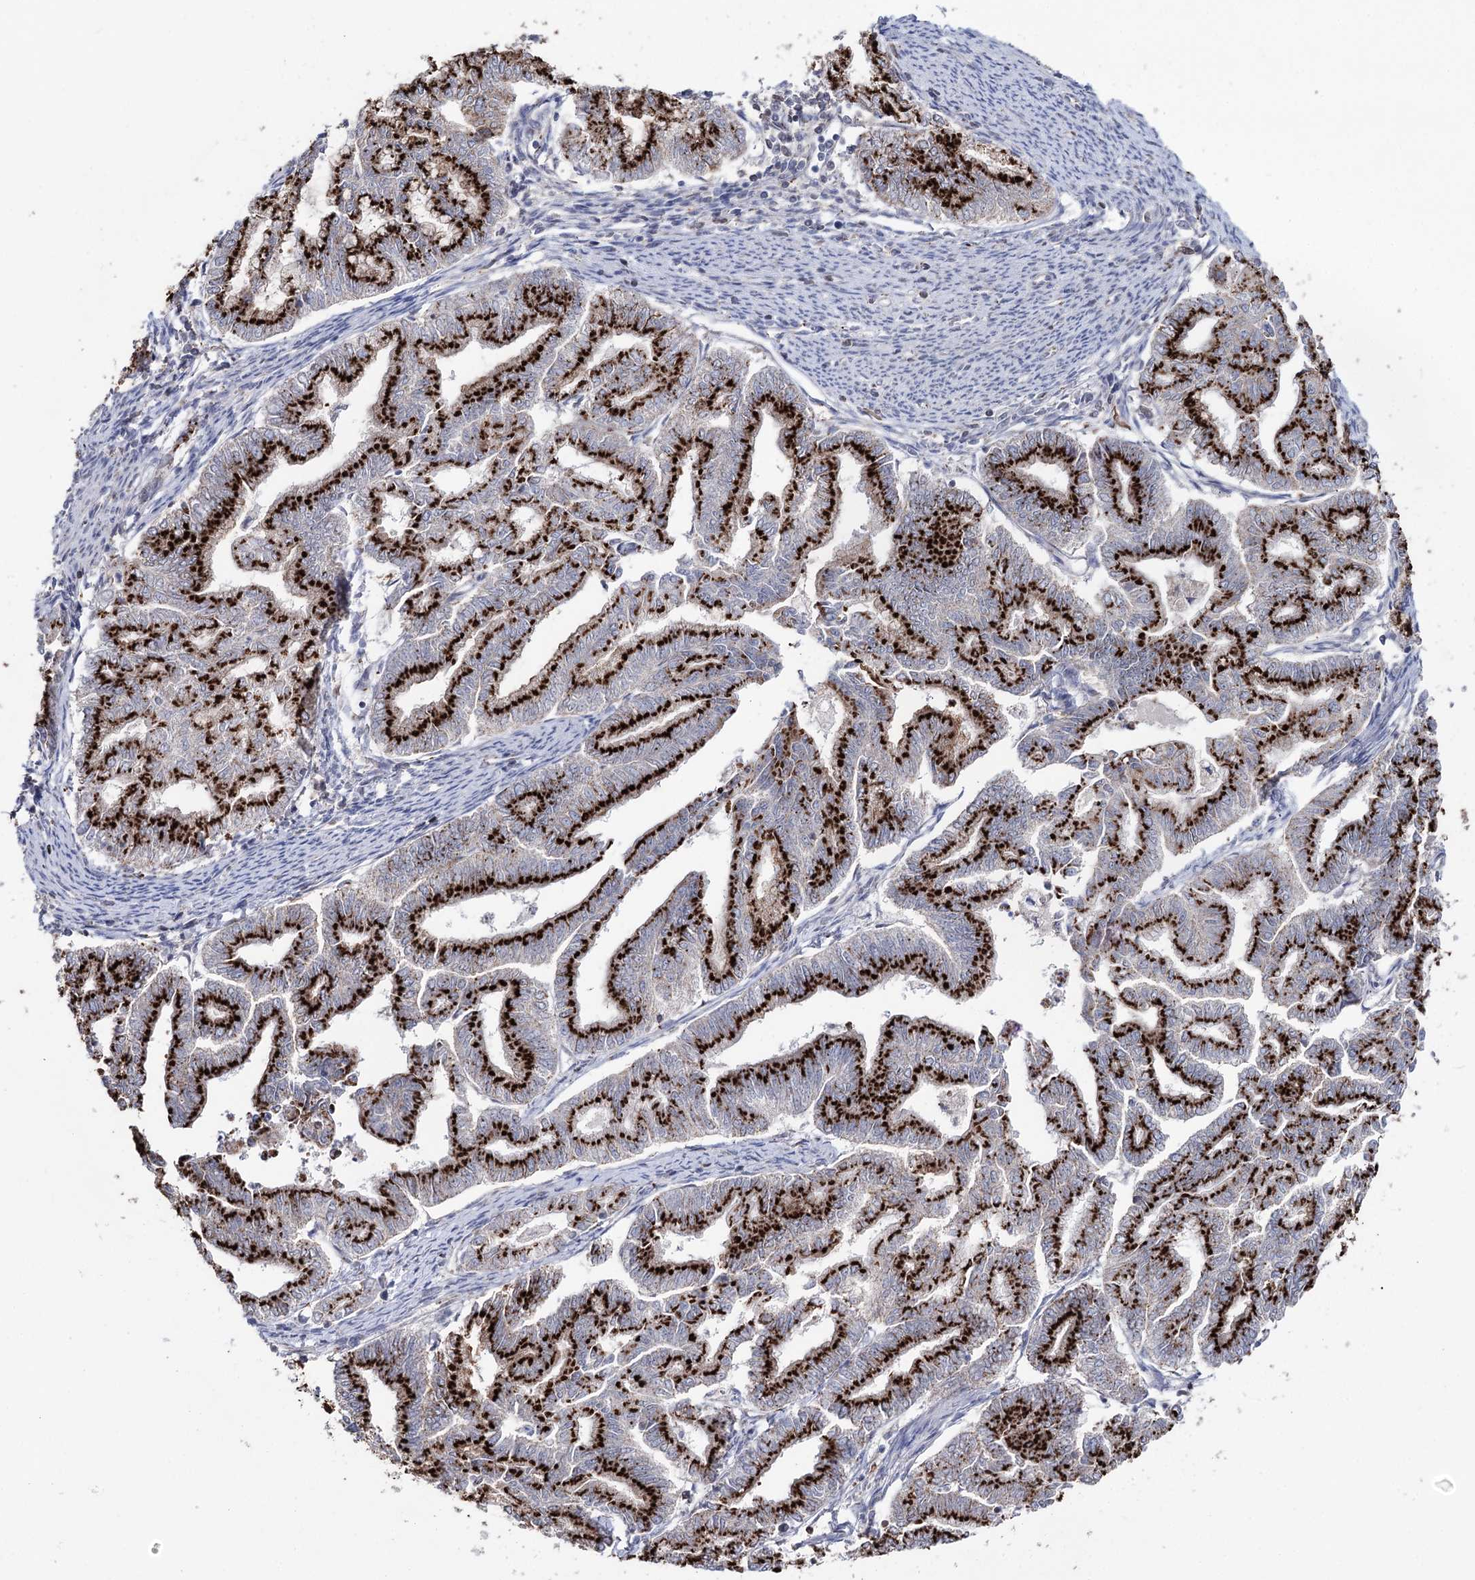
{"staining": {"intensity": "strong", "quantity": ">75%", "location": "cytoplasmic/membranous"}, "tissue": "endometrial cancer", "cell_type": "Tumor cells", "image_type": "cancer", "snomed": [{"axis": "morphology", "description": "Adenocarcinoma, NOS"}, {"axis": "topography", "description": "Endometrium"}], "caption": "Human adenocarcinoma (endometrial) stained for a protein (brown) demonstrates strong cytoplasmic/membranous positive staining in about >75% of tumor cells.", "gene": "ARHGAP20", "patient": {"sex": "female", "age": 79}}